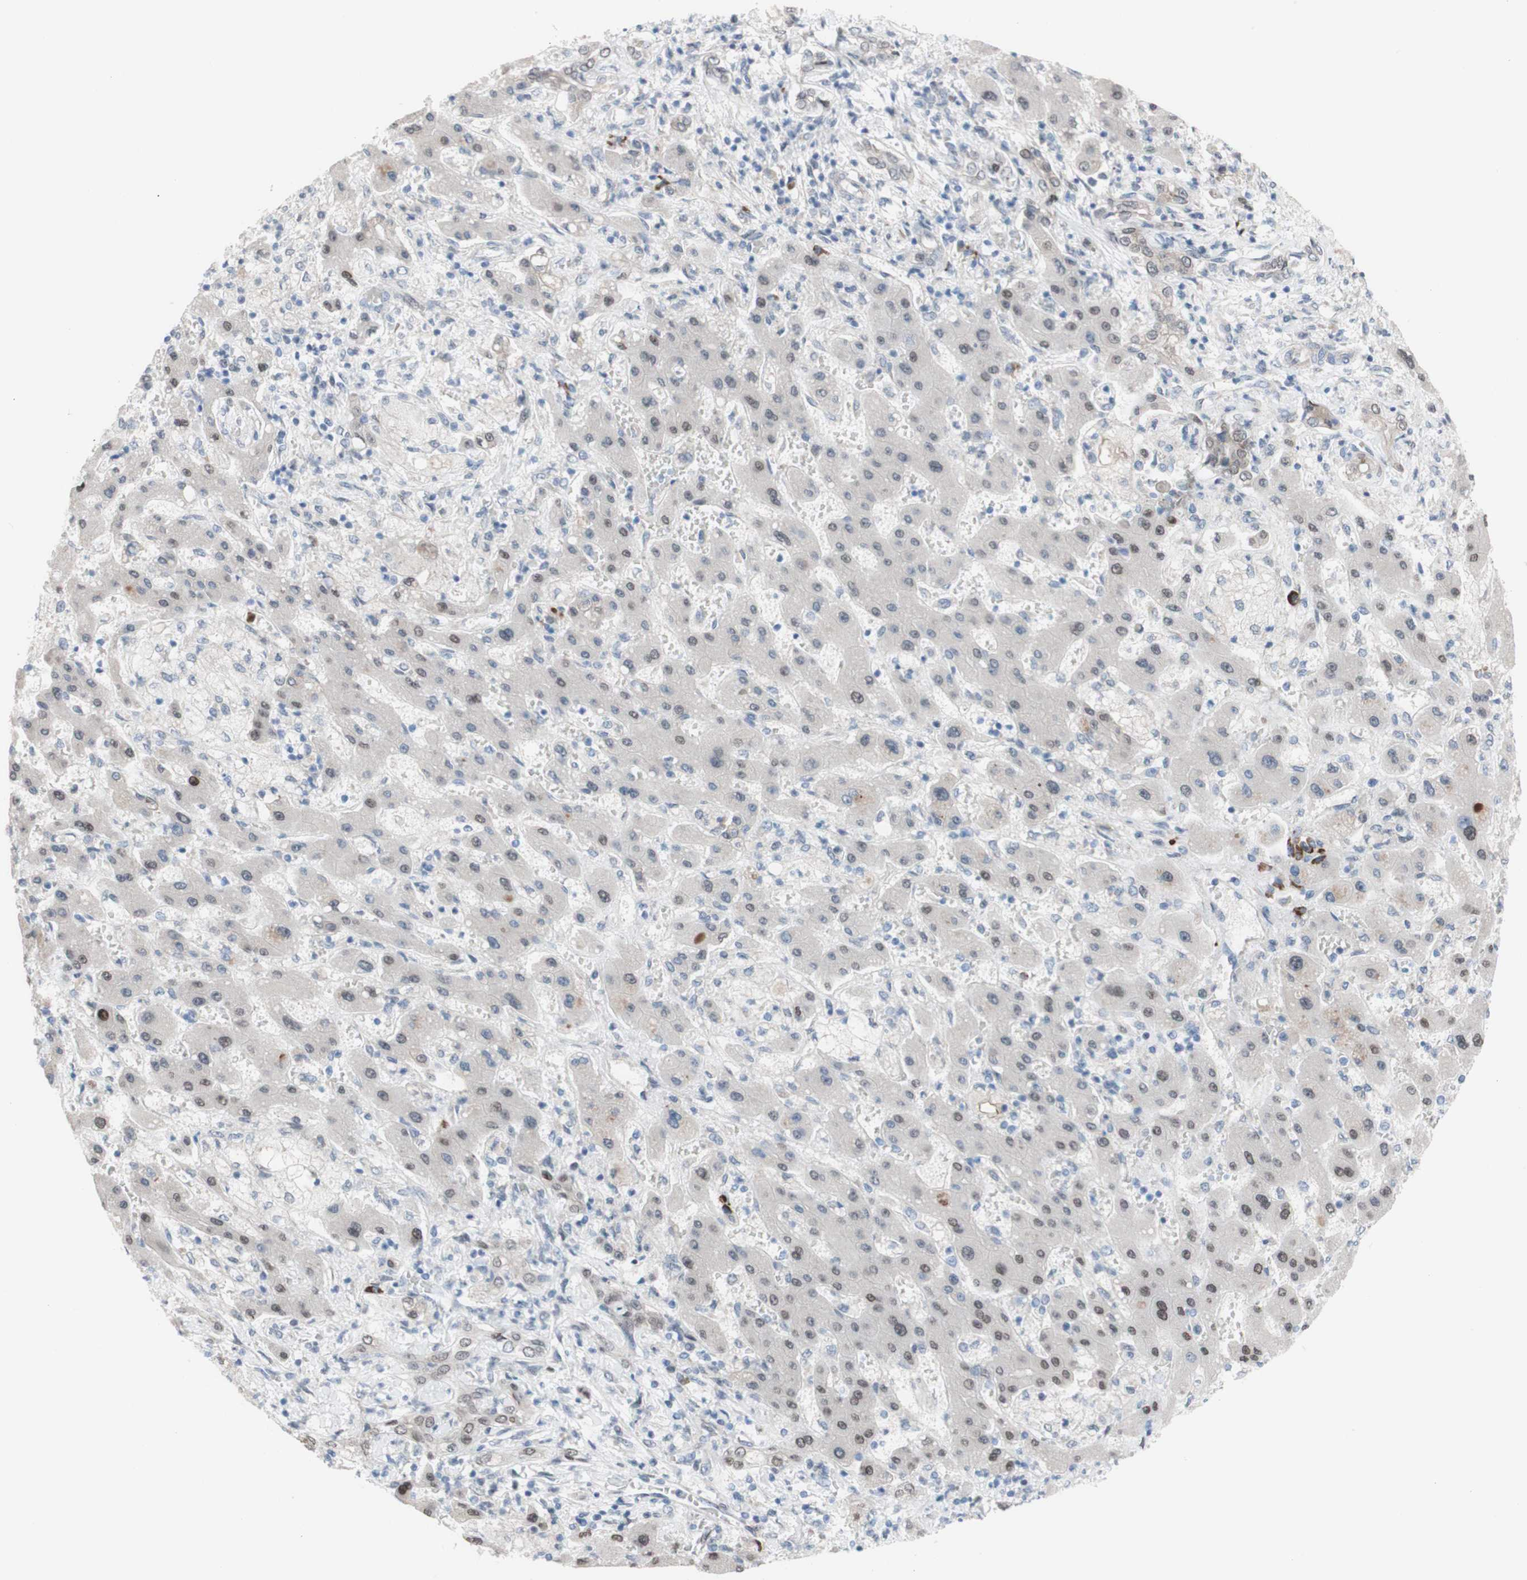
{"staining": {"intensity": "negative", "quantity": "none", "location": "none"}, "tissue": "liver cancer", "cell_type": "Tumor cells", "image_type": "cancer", "snomed": [{"axis": "morphology", "description": "Cholangiocarcinoma"}, {"axis": "topography", "description": "Liver"}], "caption": "Tumor cells show no significant protein expression in liver cholangiocarcinoma.", "gene": "PHTF2", "patient": {"sex": "male", "age": 50}}